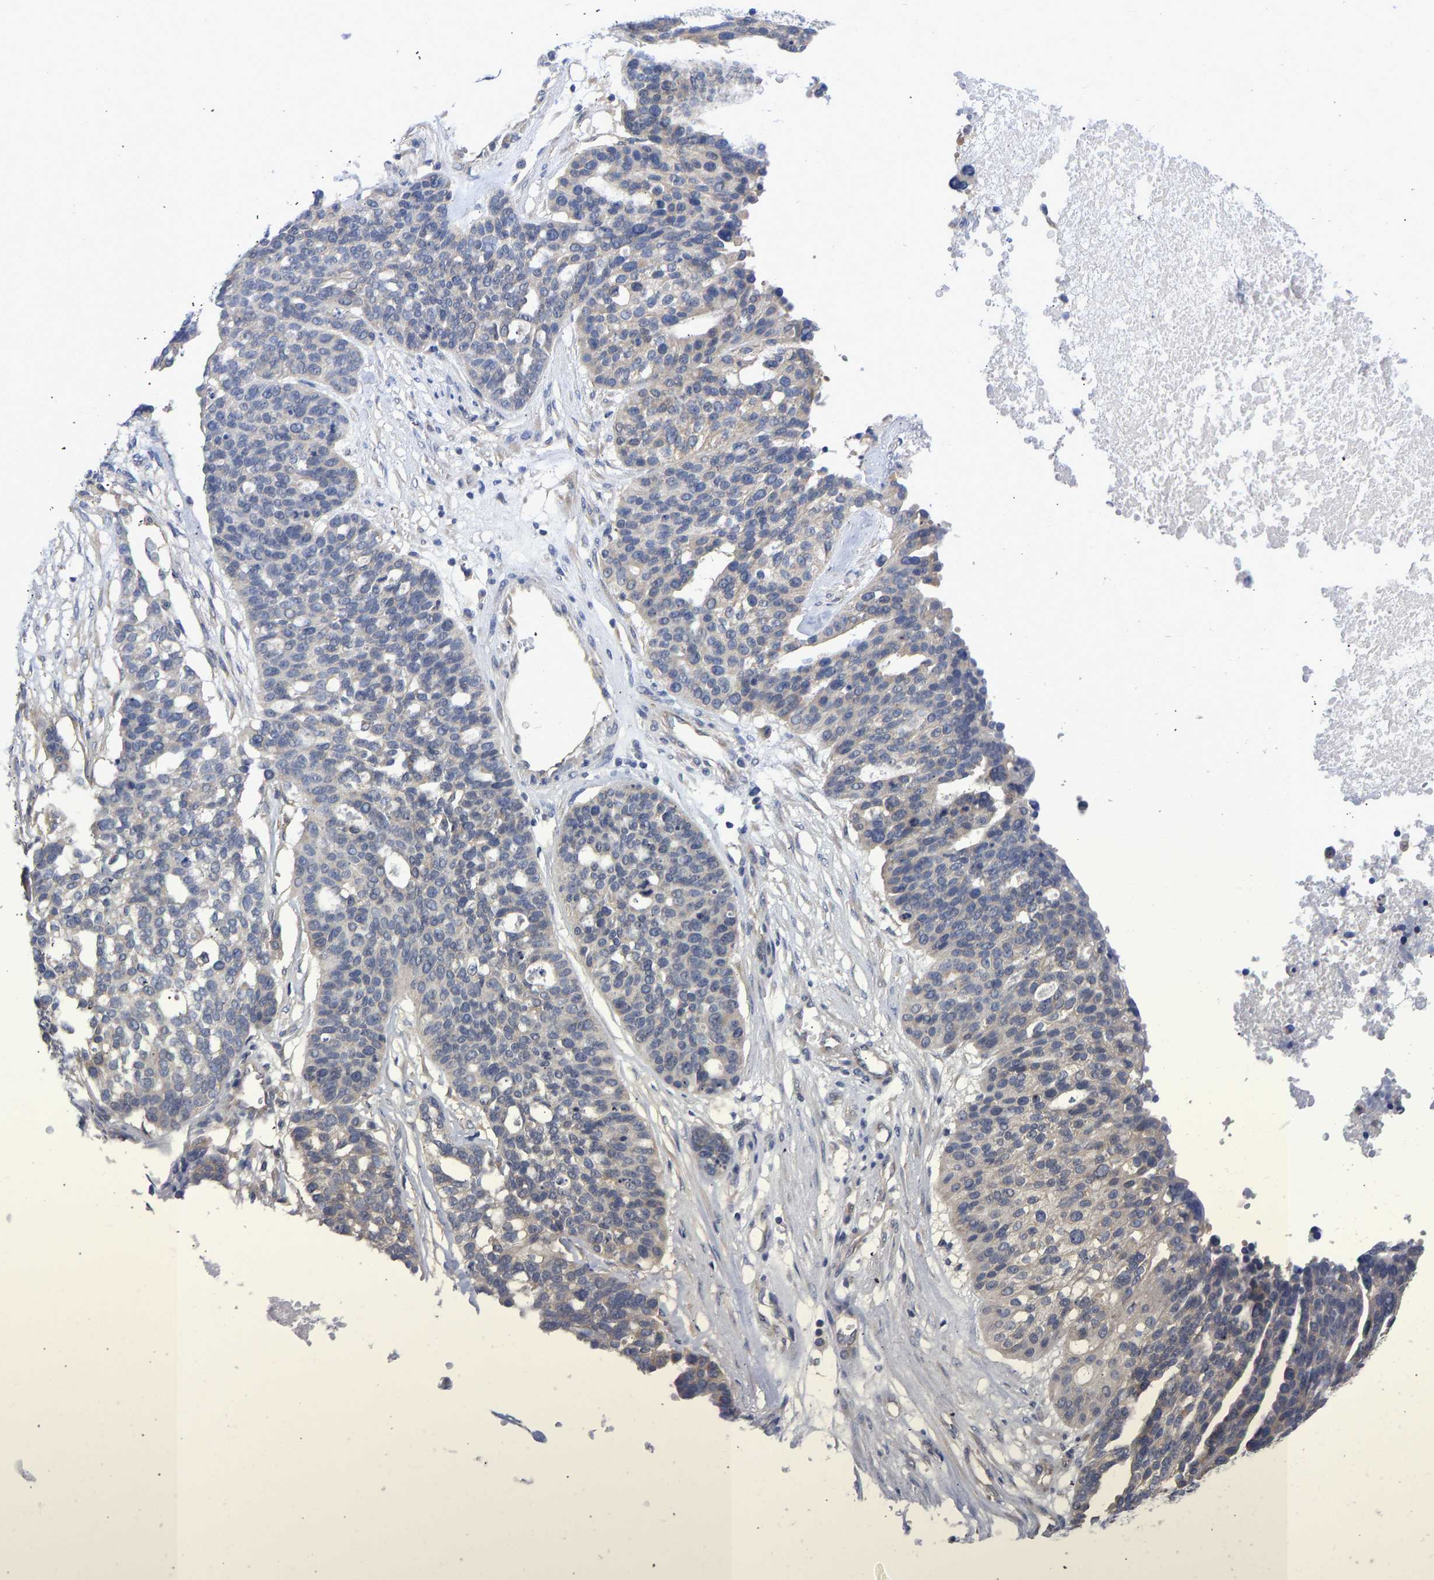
{"staining": {"intensity": "weak", "quantity": "<25%", "location": "cytoplasmic/membranous"}, "tissue": "ovarian cancer", "cell_type": "Tumor cells", "image_type": "cancer", "snomed": [{"axis": "morphology", "description": "Cystadenocarcinoma, serous, NOS"}, {"axis": "topography", "description": "Ovary"}], "caption": "Tumor cells show no significant protein staining in ovarian cancer (serous cystadenocarcinoma).", "gene": "MAP2K3", "patient": {"sex": "female", "age": 59}}